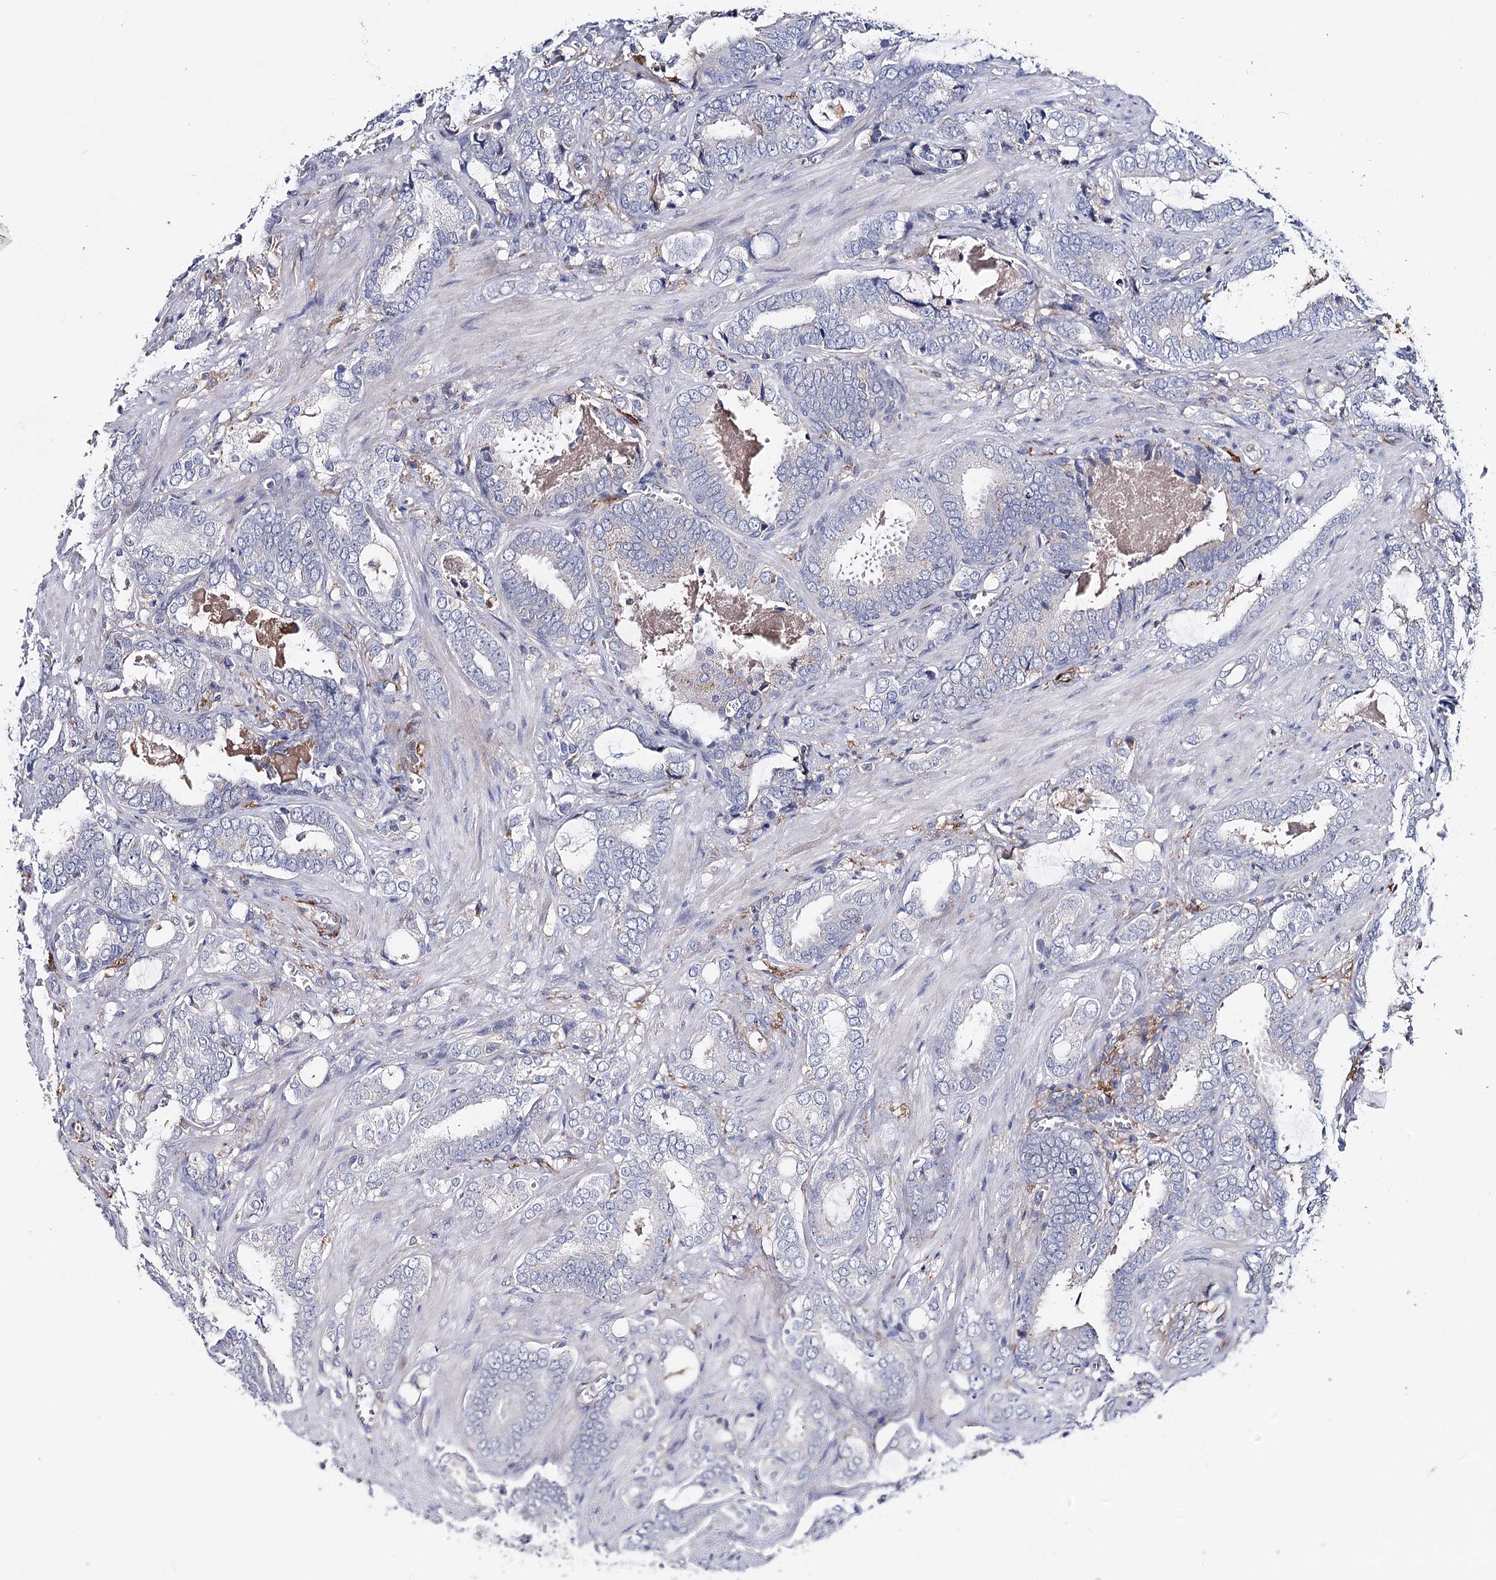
{"staining": {"intensity": "negative", "quantity": "none", "location": "none"}, "tissue": "prostate cancer", "cell_type": "Tumor cells", "image_type": "cancer", "snomed": [{"axis": "morphology", "description": "Adenocarcinoma, High grade"}, {"axis": "topography", "description": "Prostate and seminal vesicle, NOS"}], "caption": "The immunohistochemistry micrograph has no significant positivity in tumor cells of prostate cancer tissue.", "gene": "EPYC", "patient": {"sex": "male", "age": 67}}